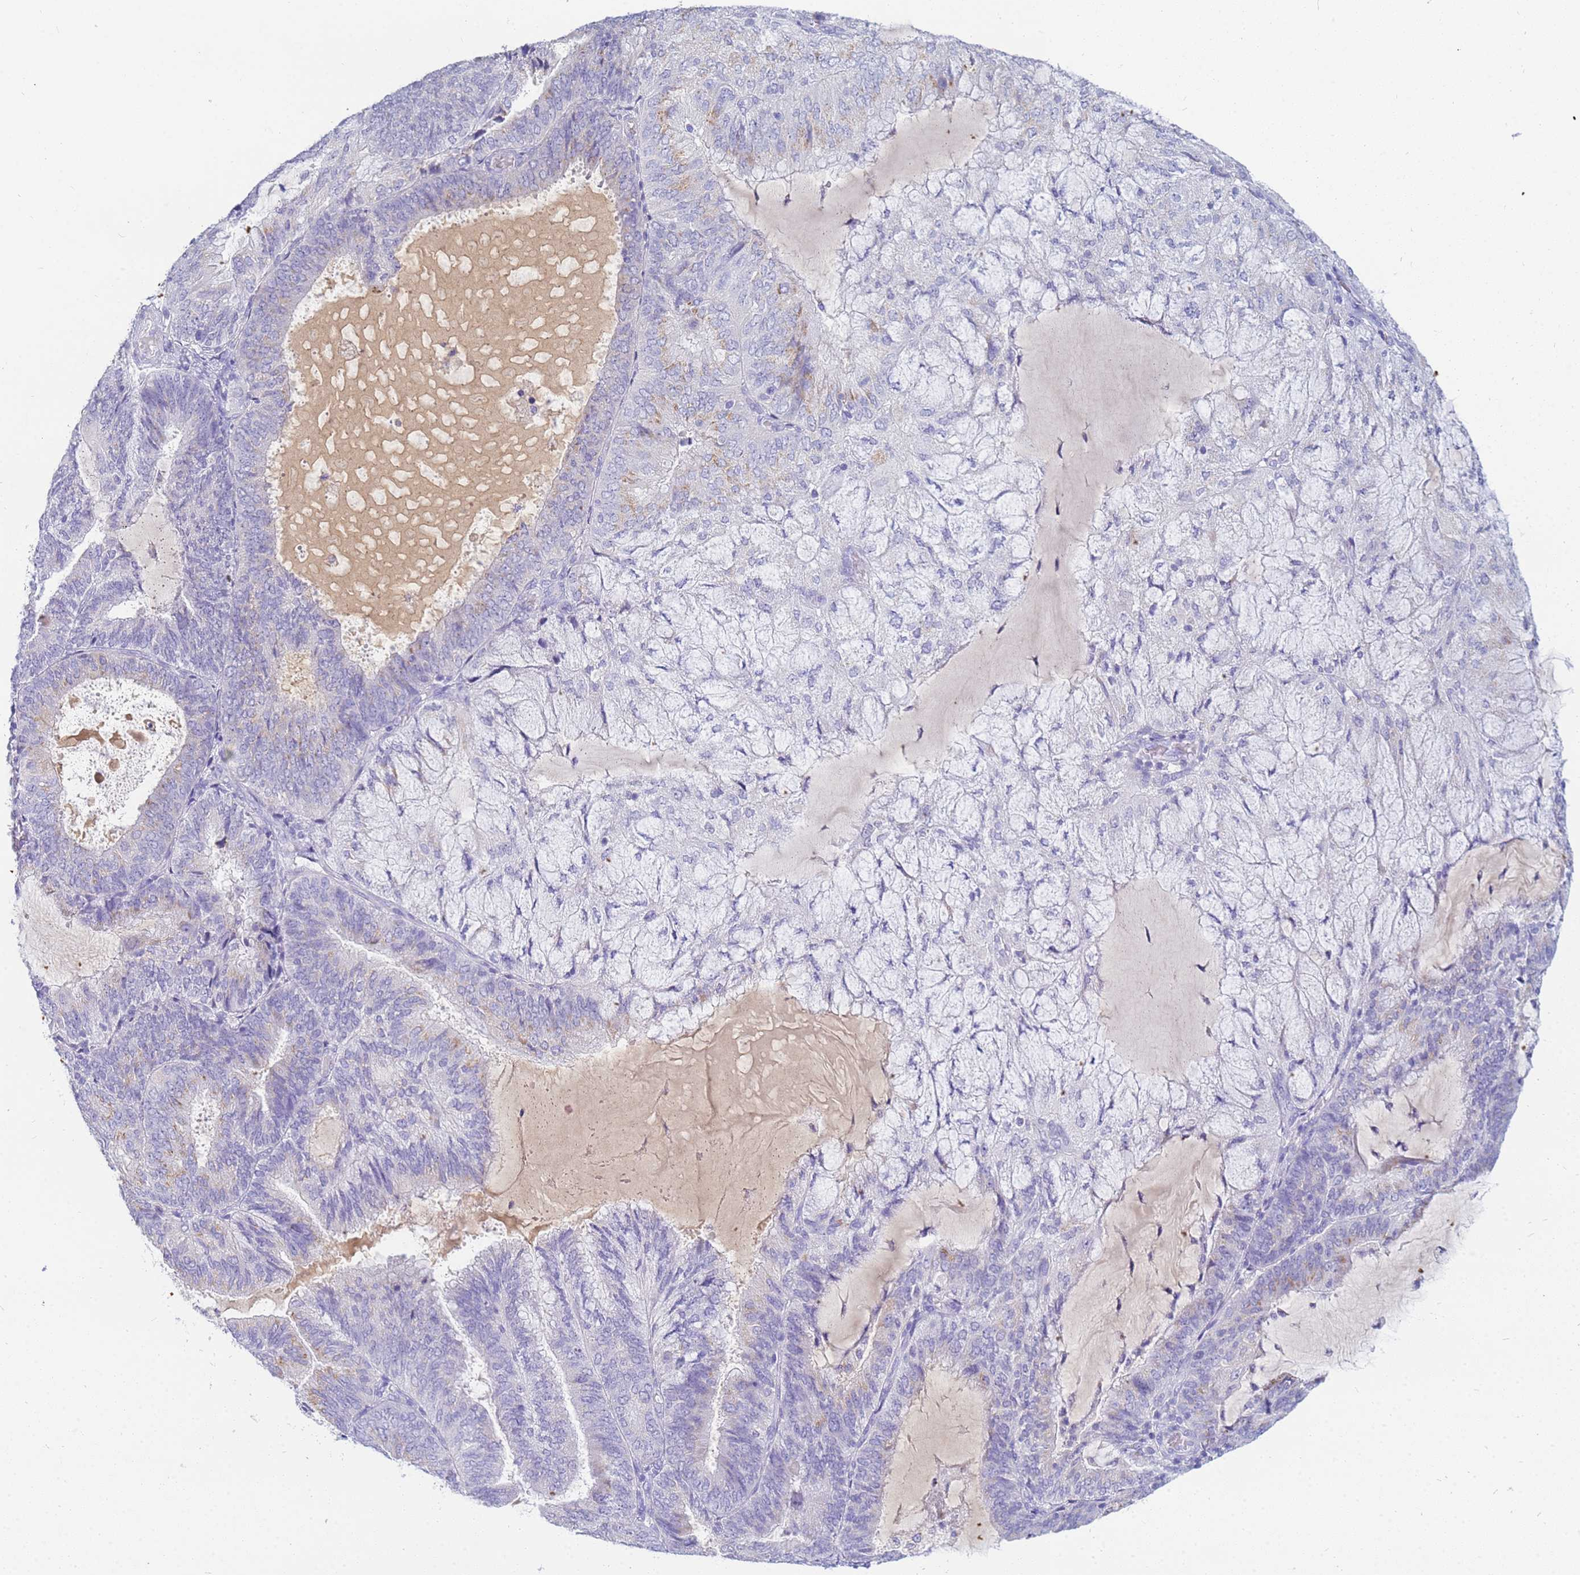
{"staining": {"intensity": "negative", "quantity": "none", "location": "none"}, "tissue": "endometrial cancer", "cell_type": "Tumor cells", "image_type": "cancer", "snomed": [{"axis": "morphology", "description": "Adenocarcinoma, NOS"}, {"axis": "topography", "description": "Endometrium"}], "caption": "The histopathology image reveals no significant expression in tumor cells of adenocarcinoma (endometrial). Brightfield microscopy of immunohistochemistry (IHC) stained with DAB (brown) and hematoxylin (blue), captured at high magnification.", "gene": "B3GNT8", "patient": {"sex": "female", "age": 81}}